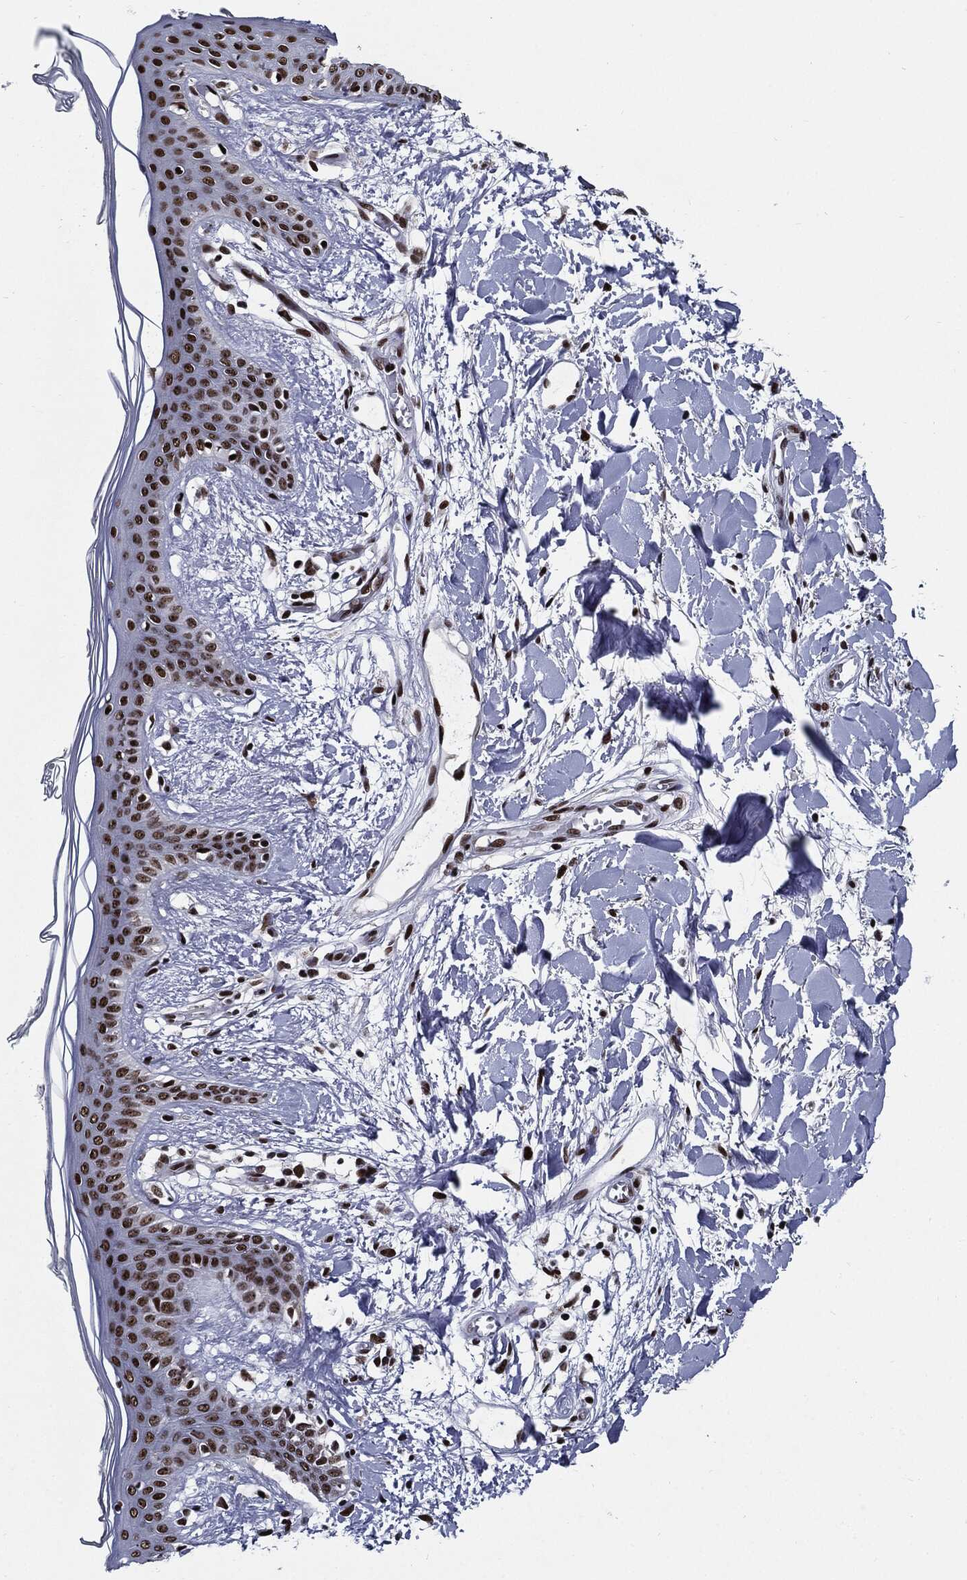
{"staining": {"intensity": "negative", "quantity": "none", "location": "none"}, "tissue": "skin", "cell_type": "Fibroblasts", "image_type": "normal", "snomed": [{"axis": "morphology", "description": "Normal tissue, NOS"}, {"axis": "topography", "description": "Skin"}], "caption": "Immunohistochemistry micrograph of normal human skin stained for a protein (brown), which reveals no expression in fibroblasts. Nuclei are stained in blue.", "gene": "ZFP91", "patient": {"sex": "female", "age": 34}}